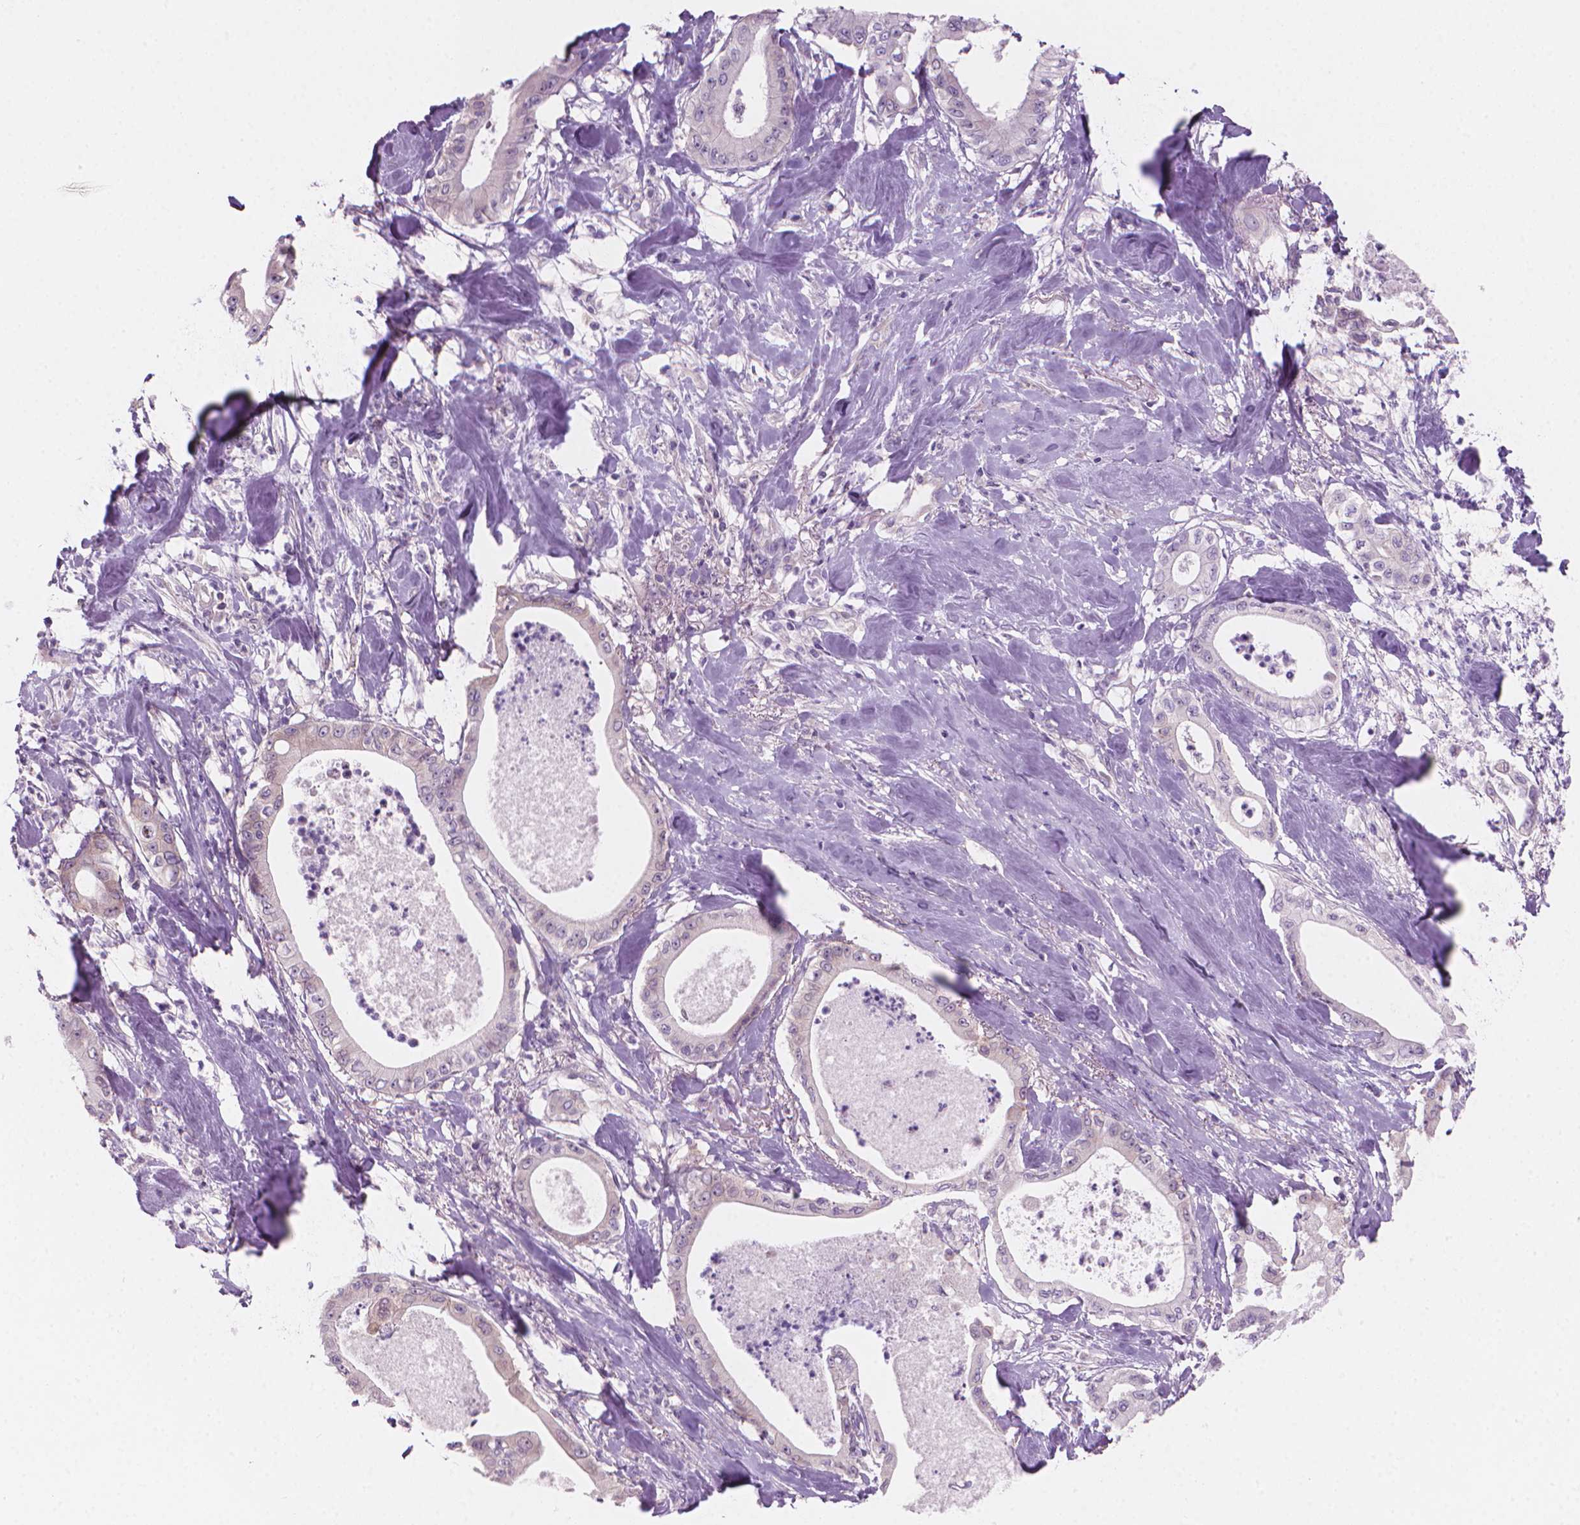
{"staining": {"intensity": "negative", "quantity": "none", "location": "none"}, "tissue": "pancreatic cancer", "cell_type": "Tumor cells", "image_type": "cancer", "snomed": [{"axis": "morphology", "description": "Adenocarcinoma, NOS"}, {"axis": "topography", "description": "Pancreas"}], "caption": "DAB immunohistochemical staining of adenocarcinoma (pancreatic) reveals no significant staining in tumor cells.", "gene": "ENSG00000187186", "patient": {"sex": "male", "age": 71}}